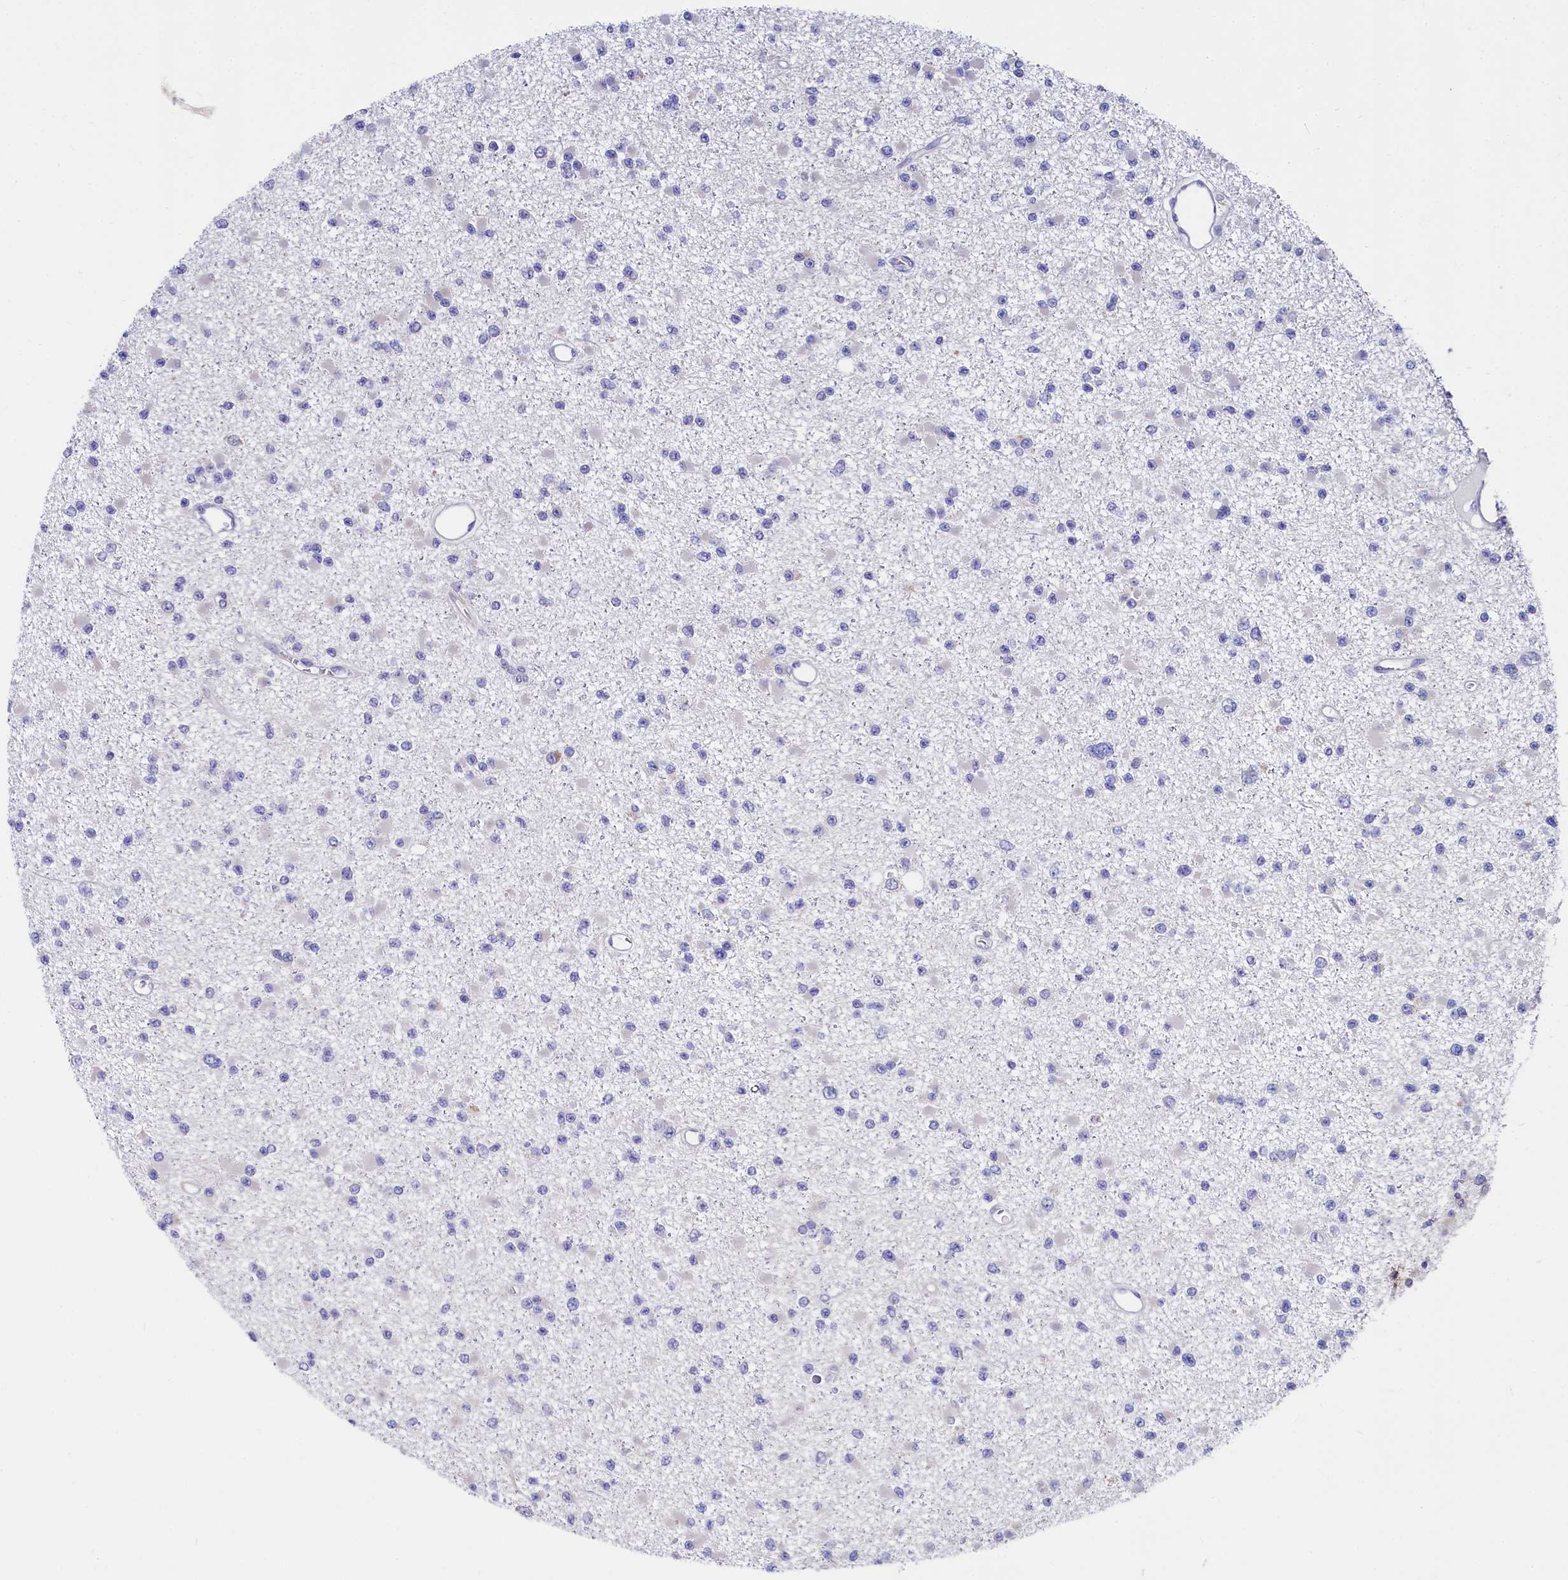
{"staining": {"intensity": "negative", "quantity": "none", "location": "none"}, "tissue": "glioma", "cell_type": "Tumor cells", "image_type": "cancer", "snomed": [{"axis": "morphology", "description": "Glioma, malignant, Low grade"}, {"axis": "topography", "description": "Brain"}], "caption": "Protein analysis of malignant low-grade glioma reveals no significant staining in tumor cells. (DAB IHC, high magnification).", "gene": "QARS1", "patient": {"sex": "female", "age": 22}}